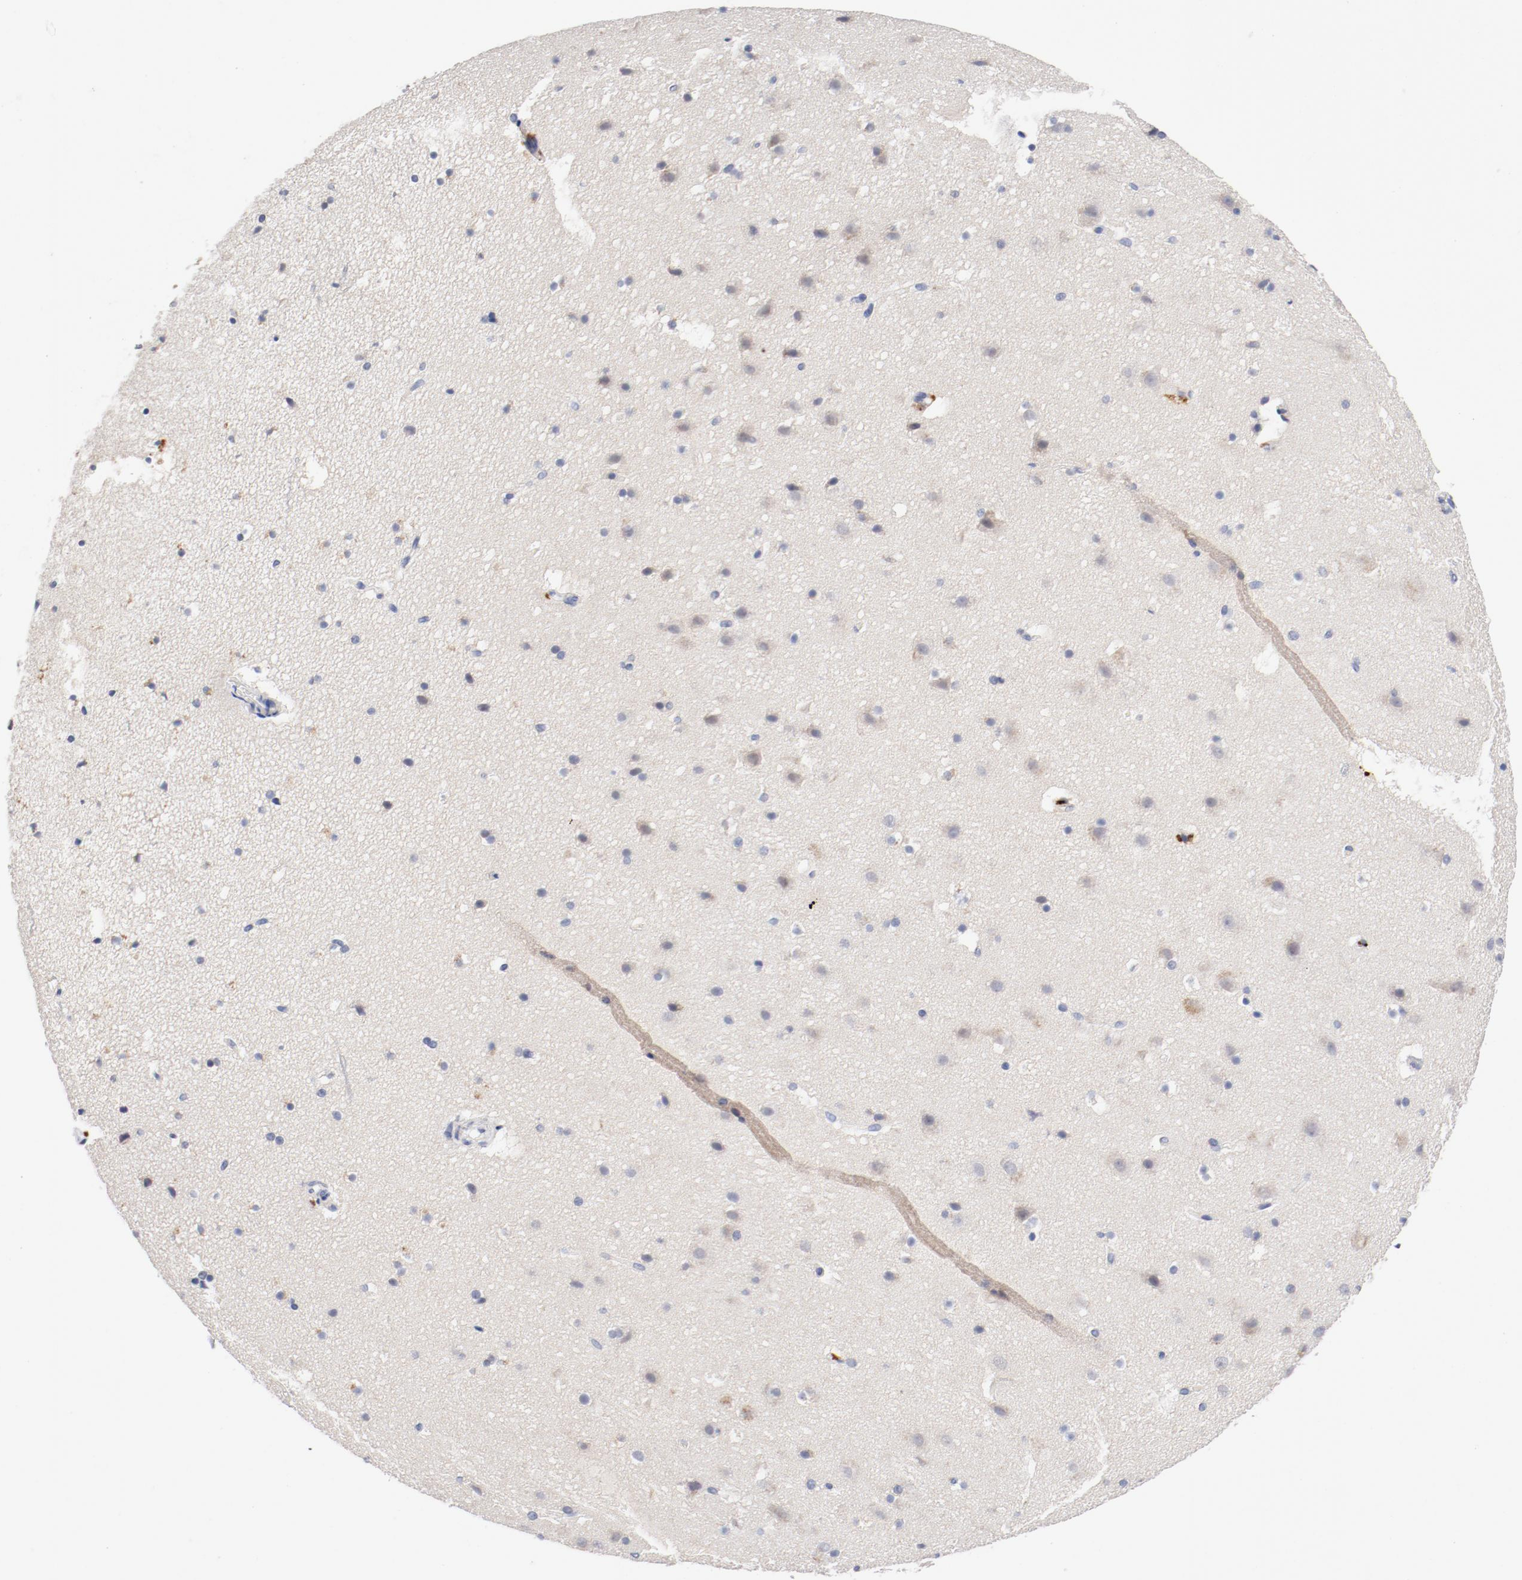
{"staining": {"intensity": "negative", "quantity": "none", "location": "none"}, "tissue": "cerebral cortex", "cell_type": "Endothelial cells", "image_type": "normal", "snomed": [{"axis": "morphology", "description": "Normal tissue, NOS"}, {"axis": "topography", "description": "Cerebral cortex"}], "caption": "Endothelial cells show no significant protein staining in normal cerebral cortex.", "gene": "BIRC5", "patient": {"sex": "male", "age": 45}}